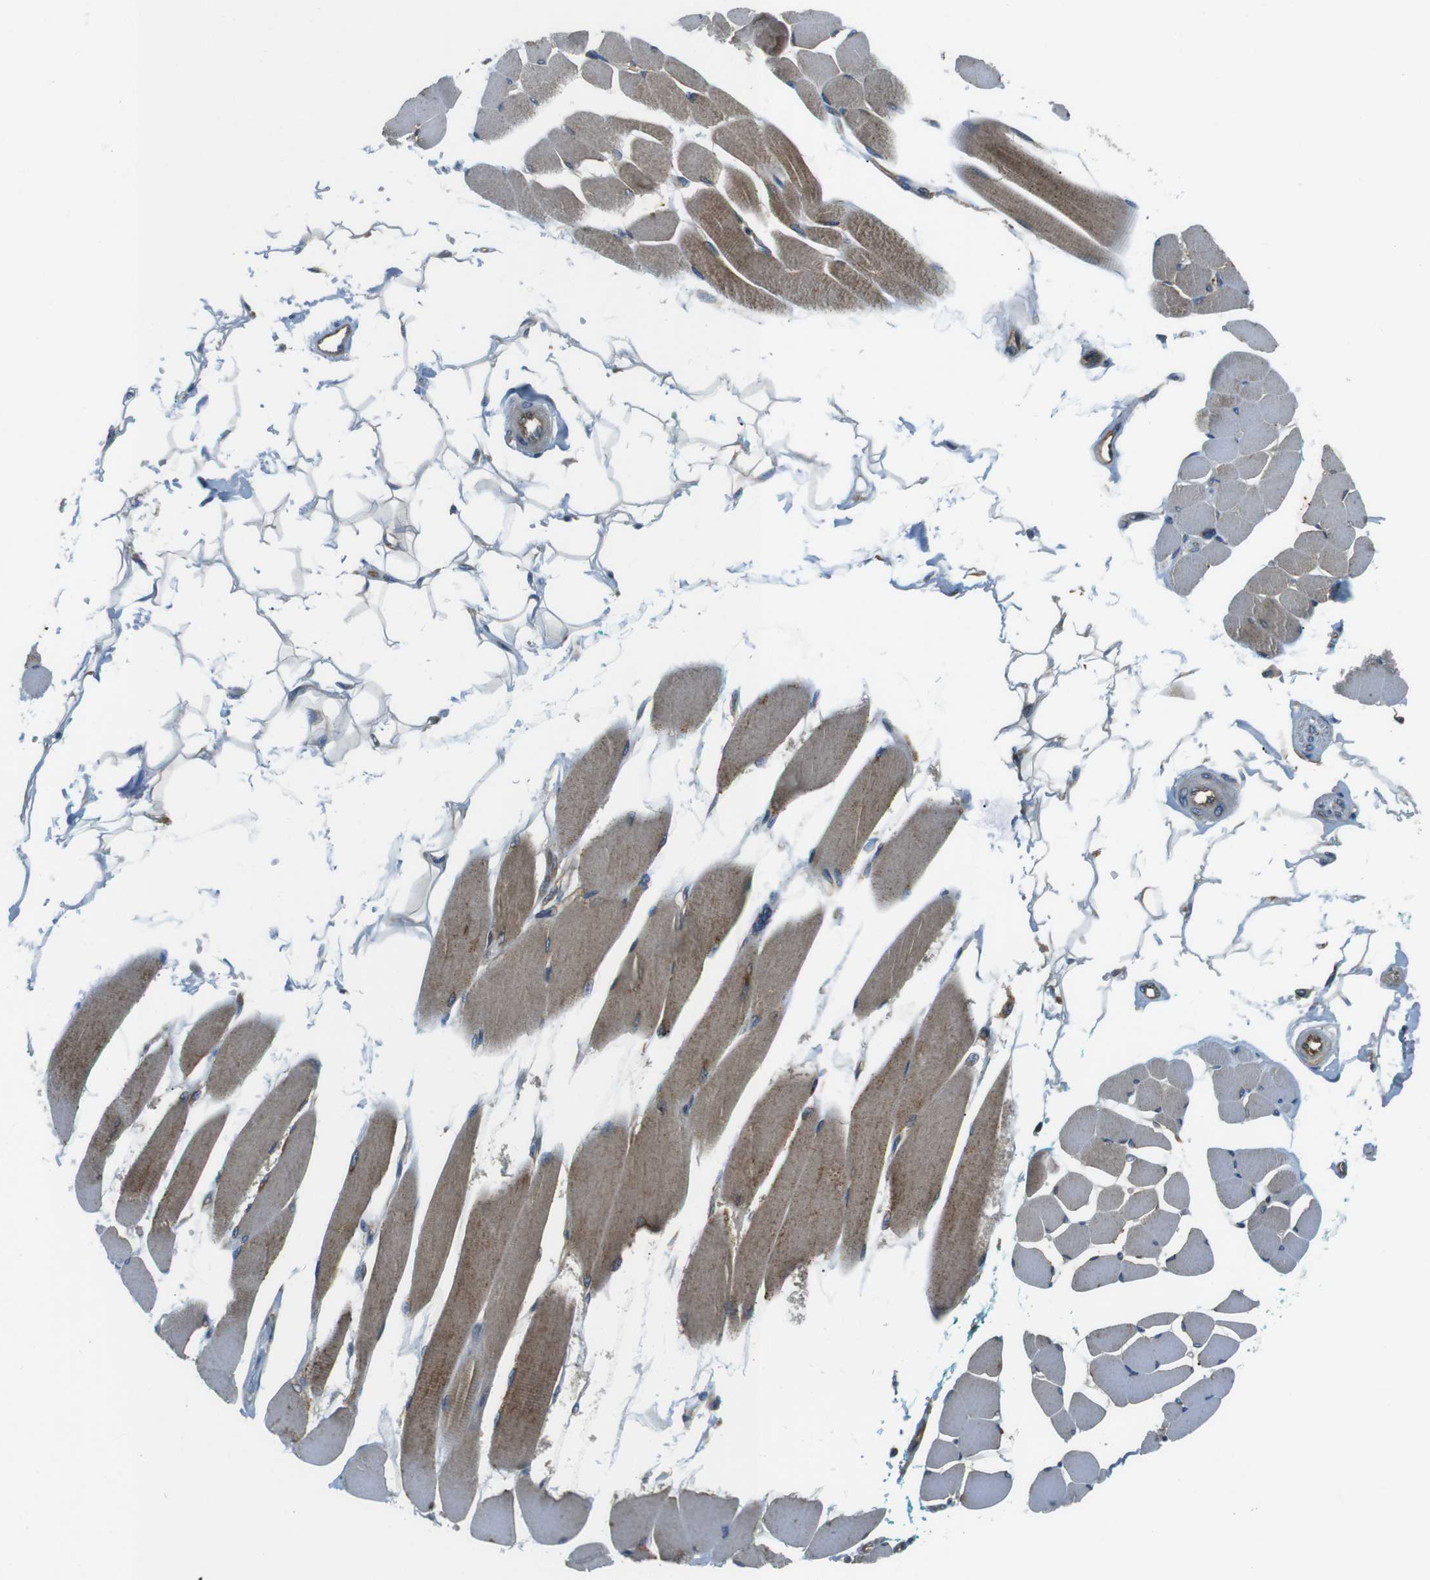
{"staining": {"intensity": "moderate", "quantity": ">75%", "location": "cytoplasmic/membranous"}, "tissue": "skeletal muscle", "cell_type": "Myocytes", "image_type": "normal", "snomed": [{"axis": "morphology", "description": "Normal tissue, NOS"}, {"axis": "topography", "description": "Skeletal muscle"}, {"axis": "topography", "description": "Oral tissue"}, {"axis": "topography", "description": "Peripheral nerve tissue"}], "caption": "Benign skeletal muscle displays moderate cytoplasmic/membranous positivity in about >75% of myocytes.", "gene": "TSC1", "patient": {"sex": "female", "age": 84}}